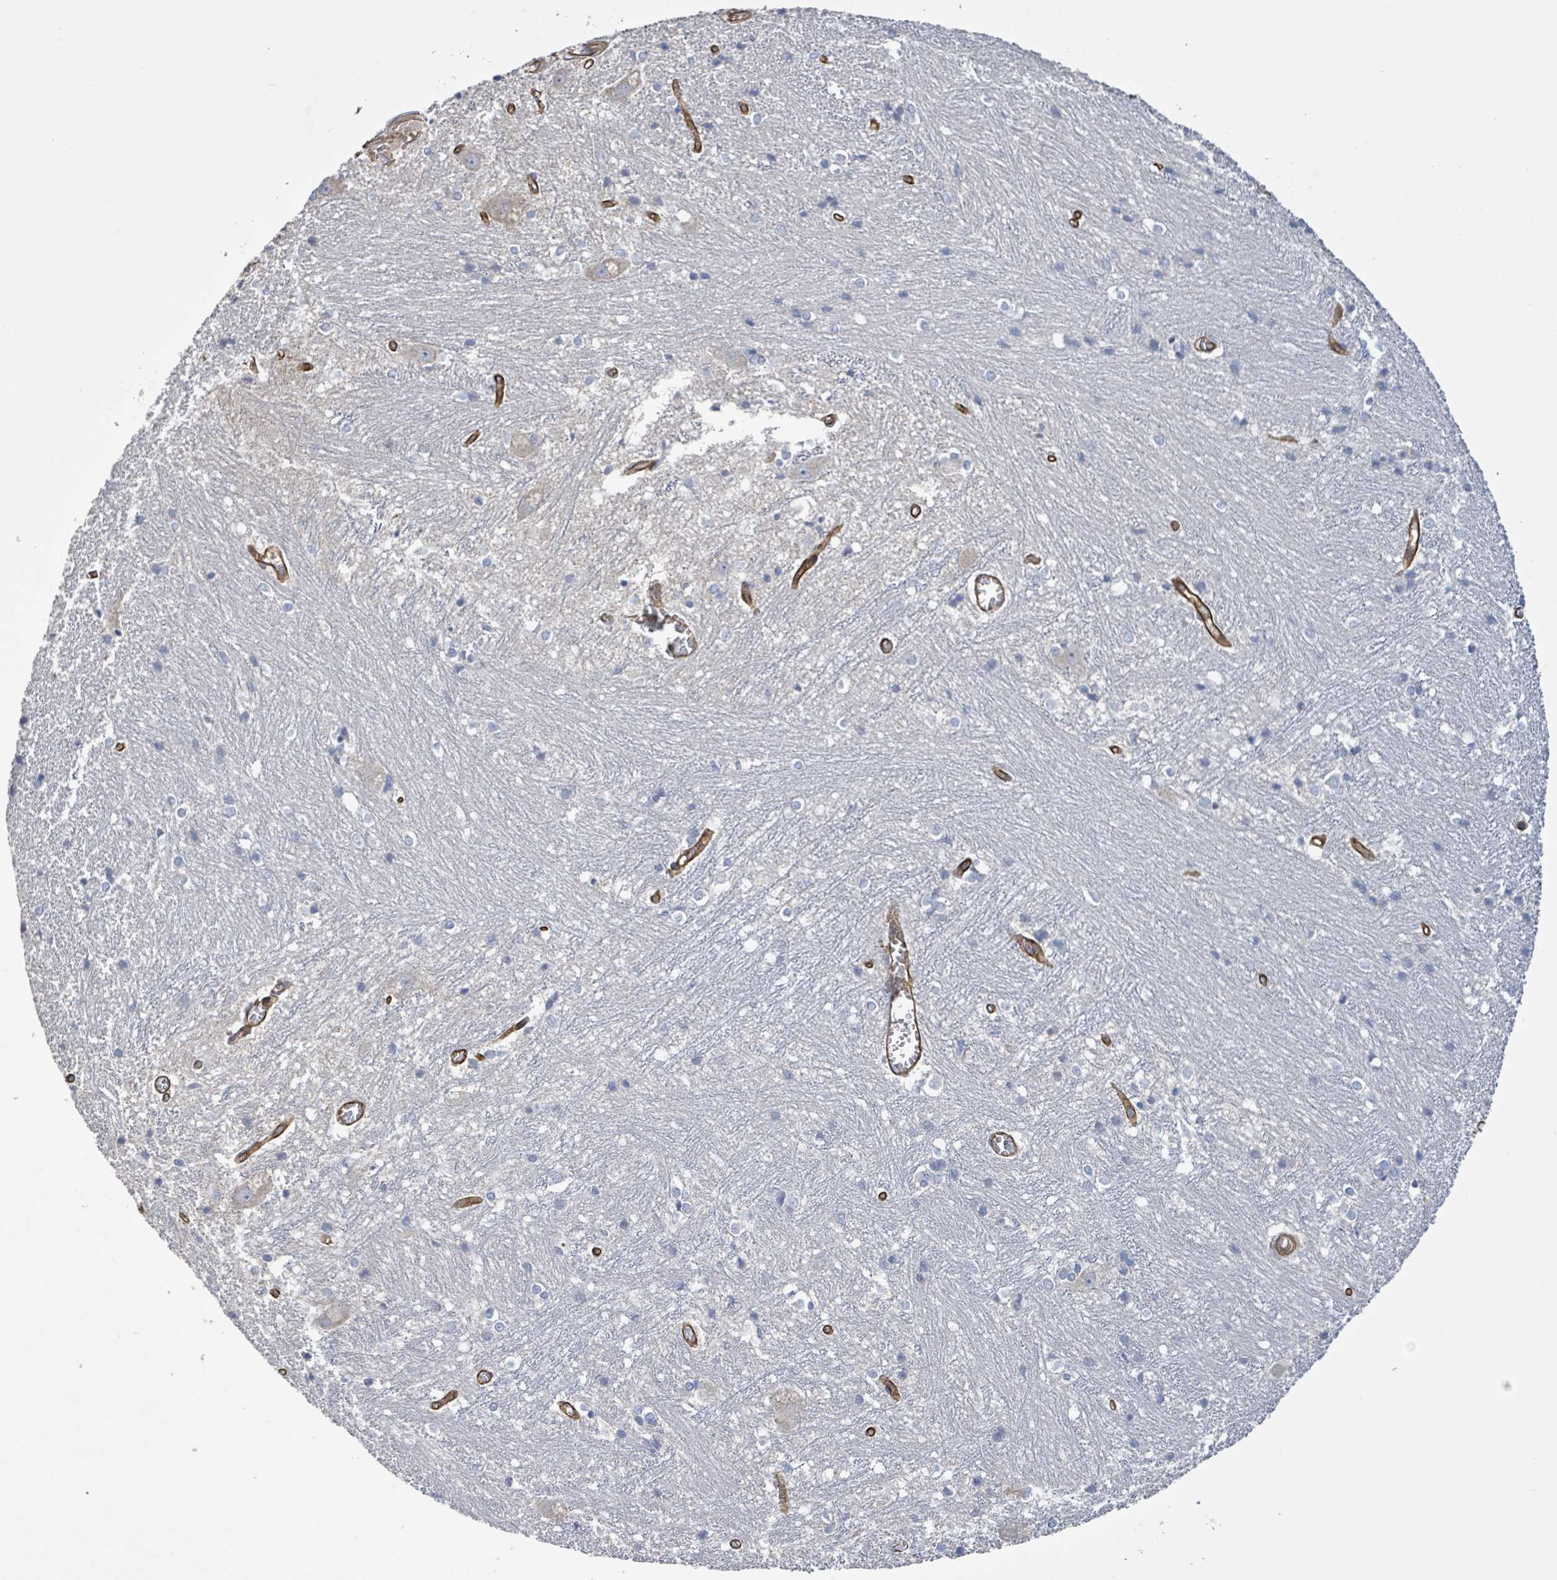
{"staining": {"intensity": "negative", "quantity": "none", "location": "none"}, "tissue": "caudate", "cell_type": "Glial cells", "image_type": "normal", "snomed": [{"axis": "morphology", "description": "Normal tissue, NOS"}, {"axis": "topography", "description": "Lateral ventricle wall"}], "caption": "This is an immunohistochemistry (IHC) histopathology image of unremarkable human caudate. There is no staining in glial cells.", "gene": "KANK3", "patient": {"sex": "male", "age": 37}}